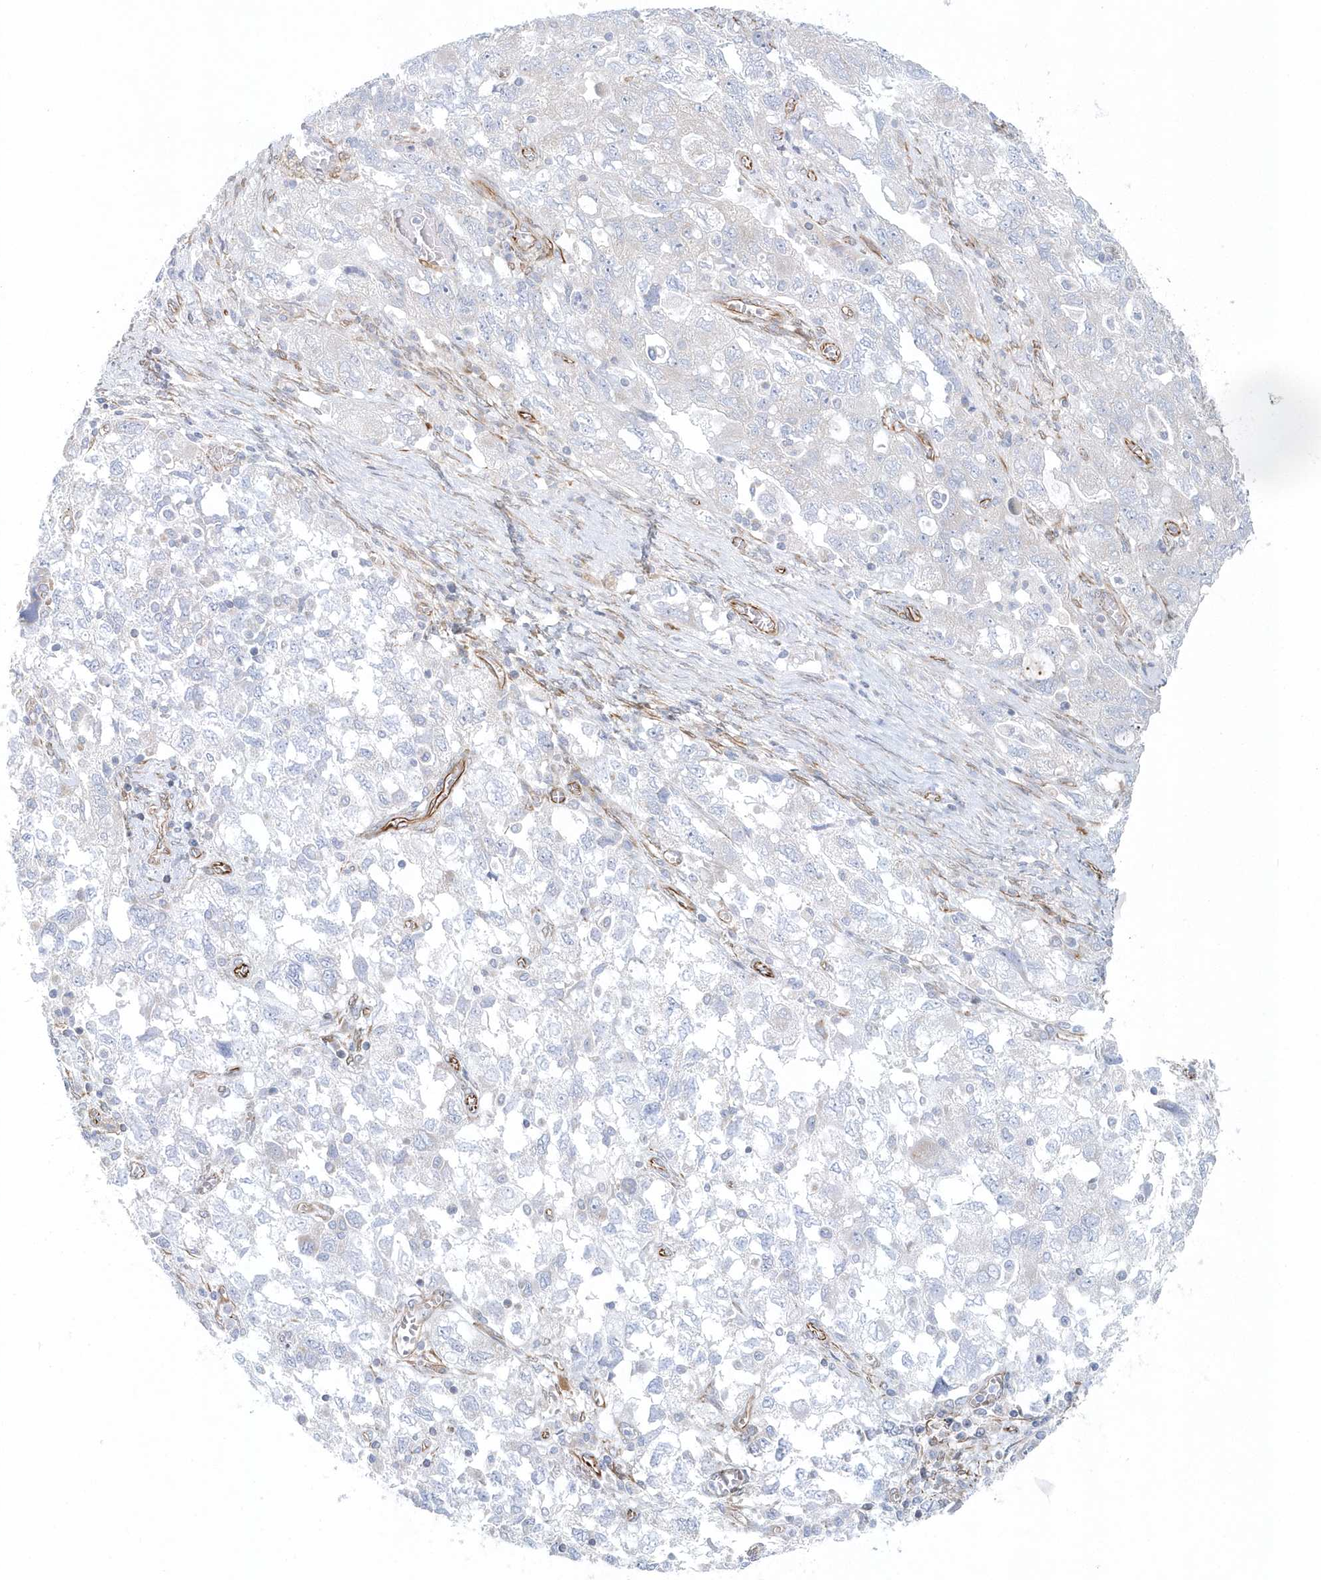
{"staining": {"intensity": "negative", "quantity": "none", "location": "none"}, "tissue": "ovarian cancer", "cell_type": "Tumor cells", "image_type": "cancer", "snomed": [{"axis": "morphology", "description": "Carcinoma, NOS"}, {"axis": "morphology", "description": "Cystadenocarcinoma, serous, NOS"}, {"axis": "topography", "description": "Ovary"}], "caption": "Tumor cells show no significant protein expression in ovarian cancer.", "gene": "GPR152", "patient": {"sex": "female", "age": 69}}